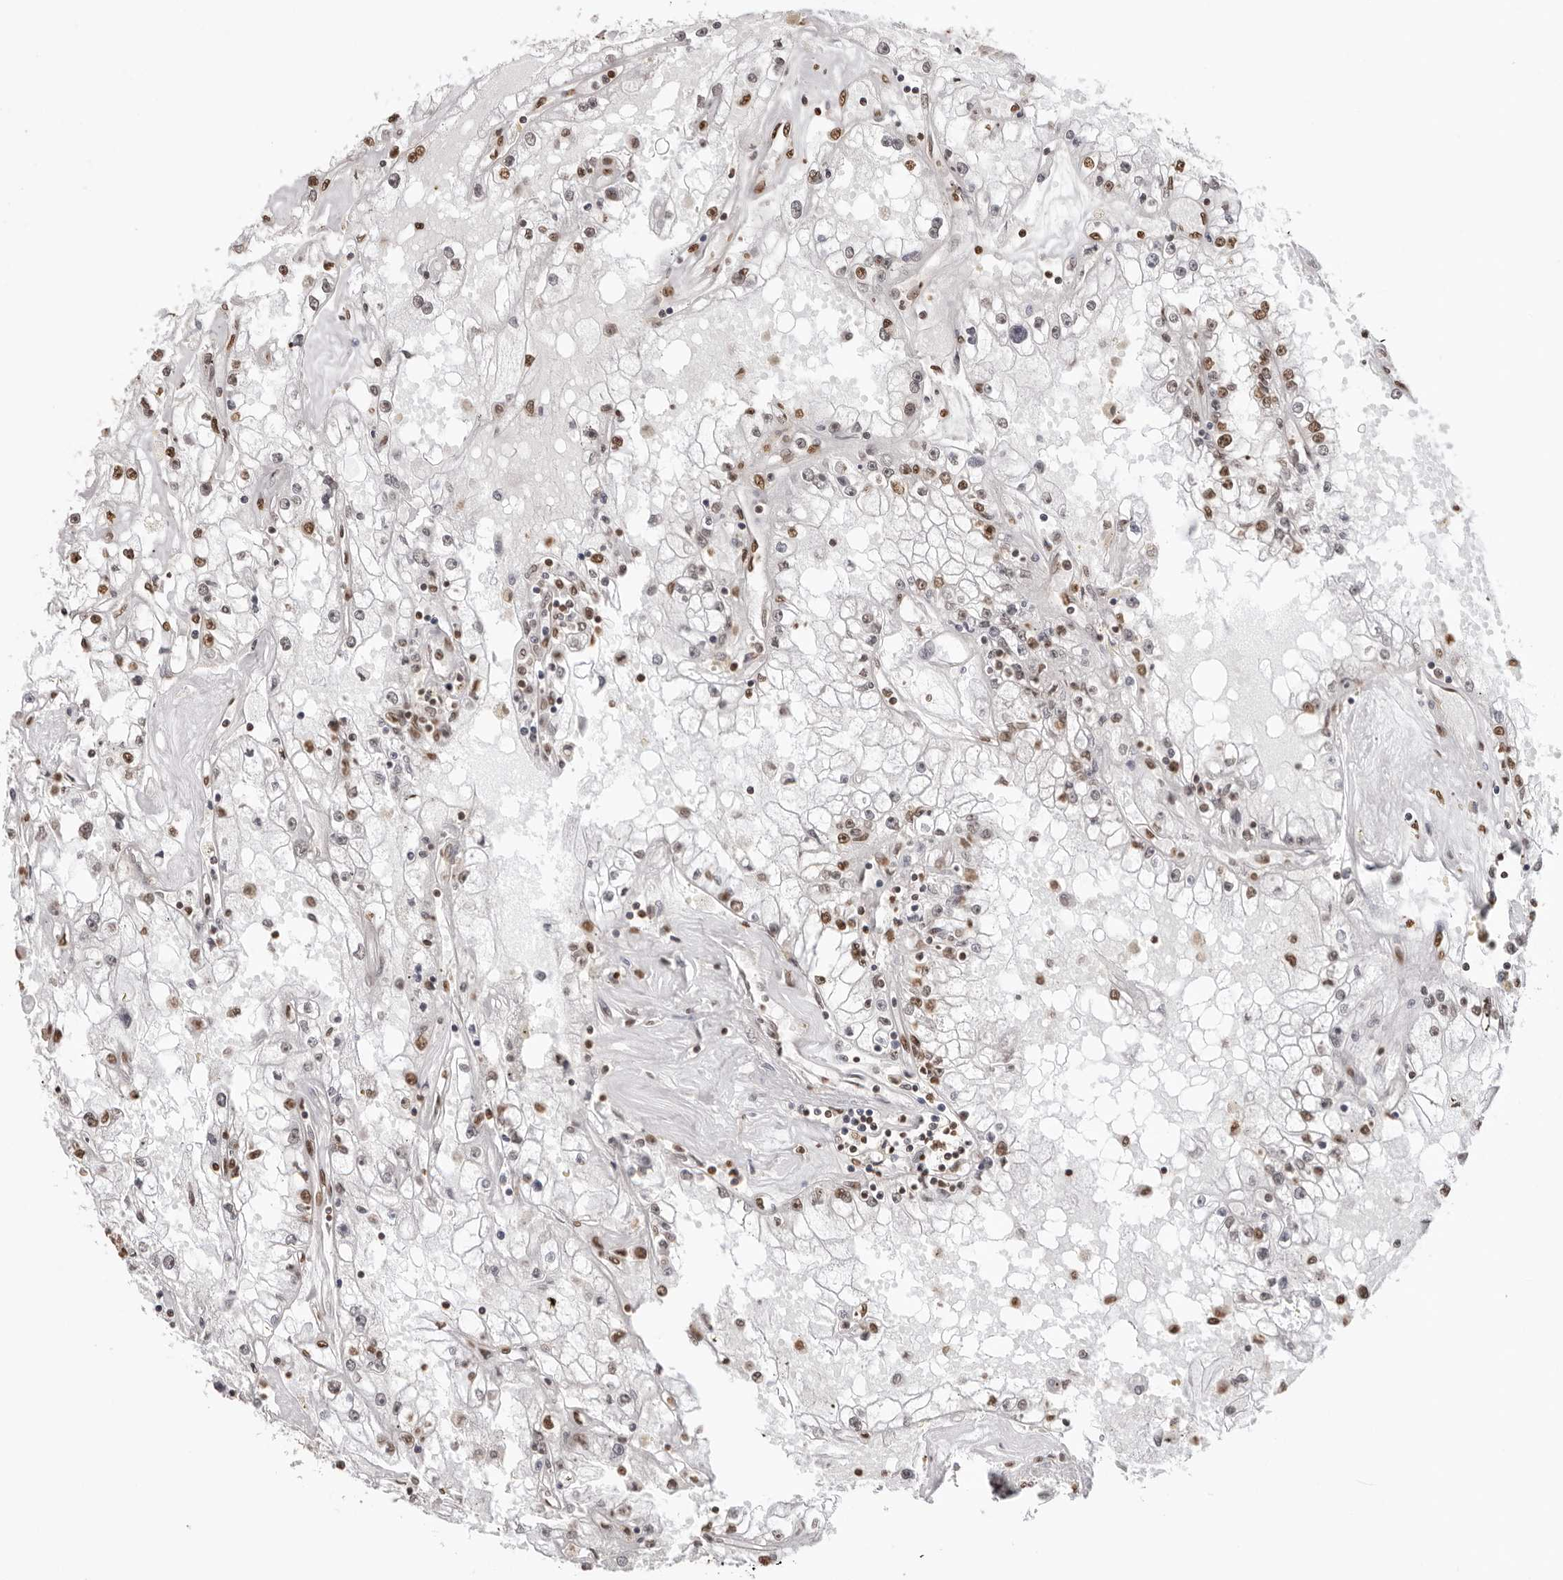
{"staining": {"intensity": "moderate", "quantity": ">75%", "location": "nuclear"}, "tissue": "renal cancer", "cell_type": "Tumor cells", "image_type": "cancer", "snomed": [{"axis": "morphology", "description": "Adenocarcinoma, NOS"}, {"axis": "topography", "description": "Kidney"}], "caption": "Immunohistochemical staining of human renal adenocarcinoma shows medium levels of moderate nuclear expression in about >75% of tumor cells. Immunohistochemistry (ihc) stains the protein in brown and the nuclei are stained blue.", "gene": "OLIG3", "patient": {"sex": "male", "age": 56}}